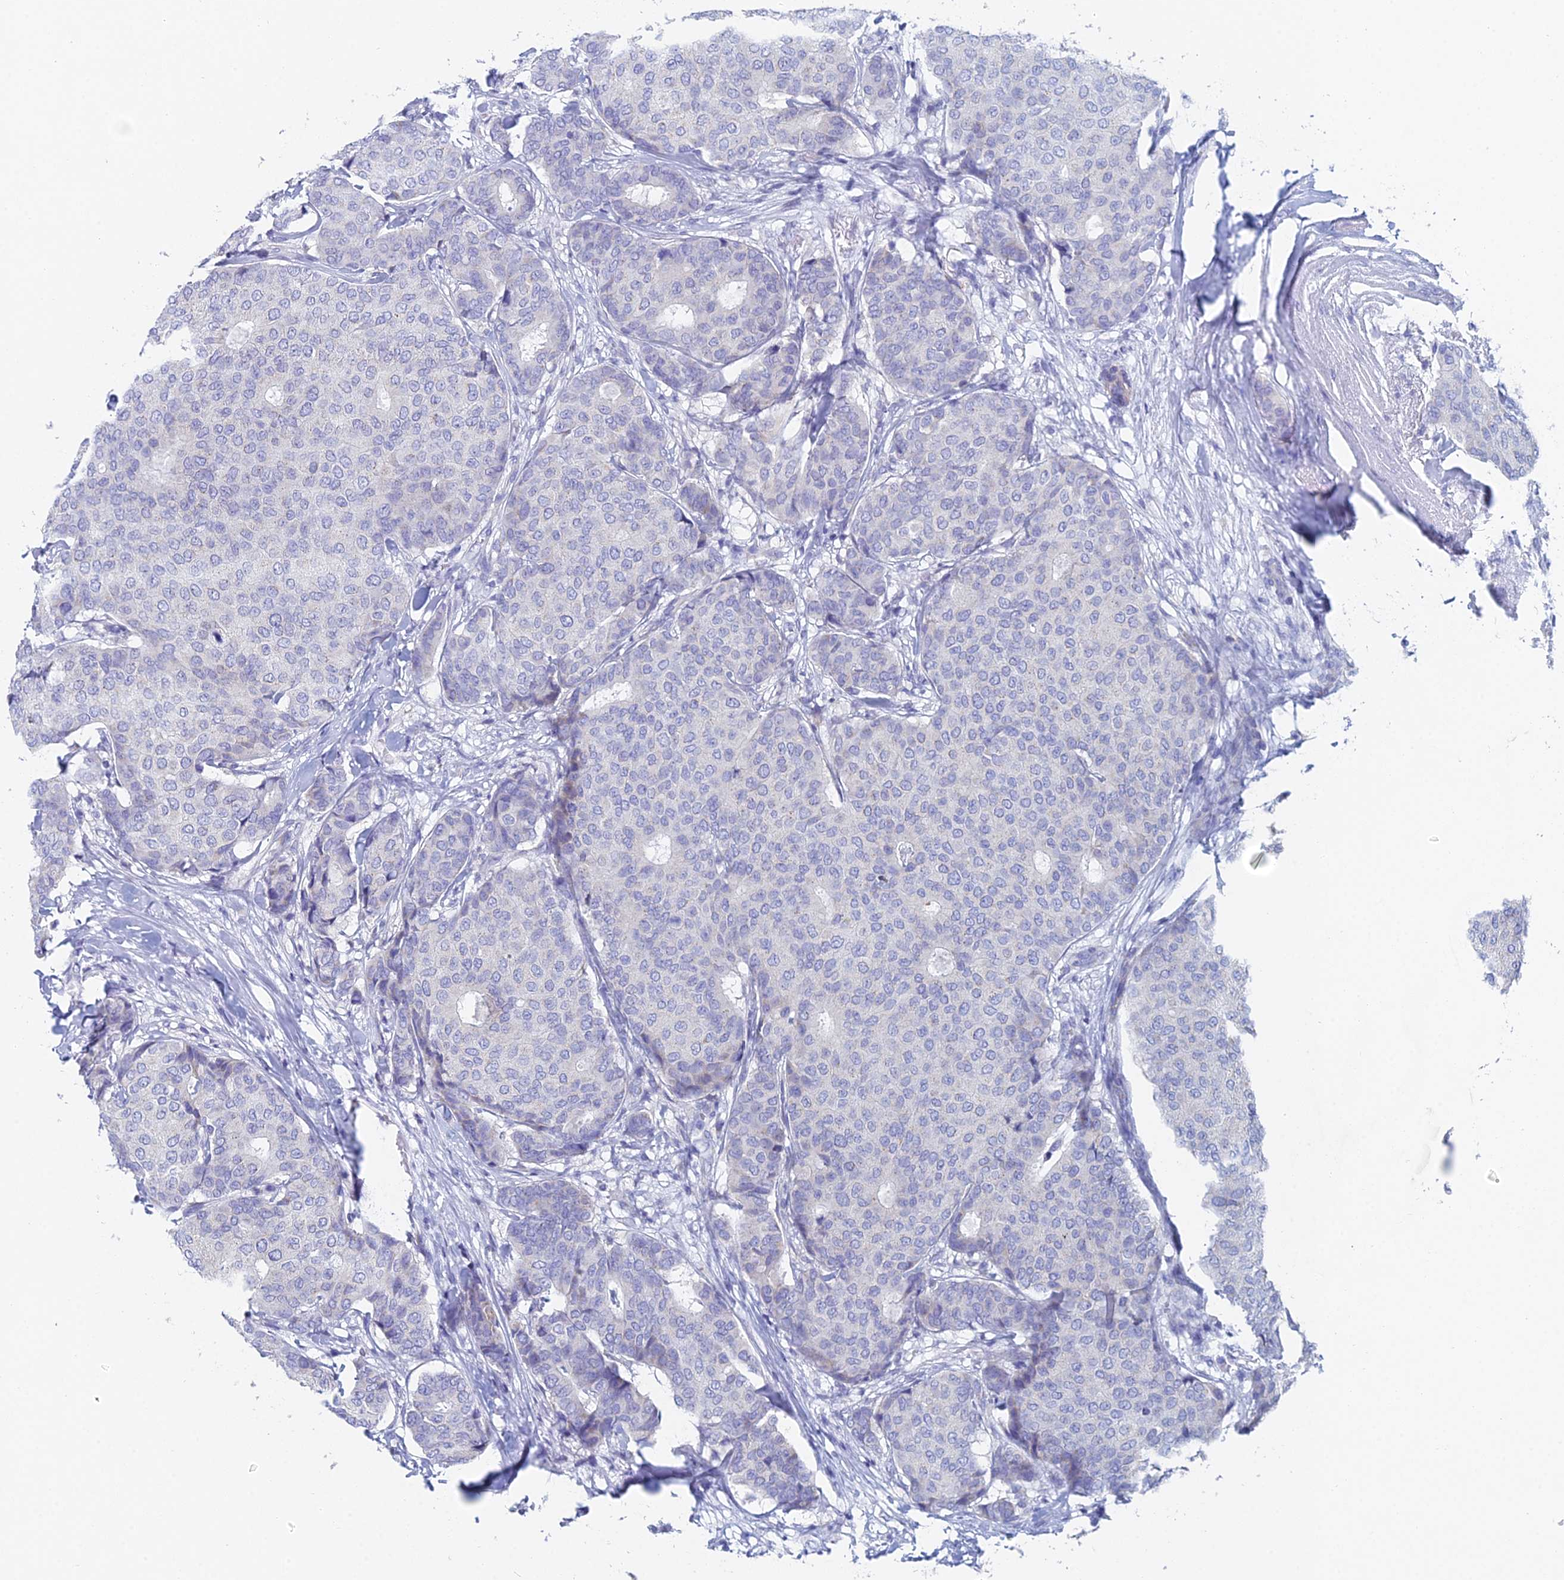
{"staining": {"intensity": "negative", "quantity": "none", "location": "none"}, "tissue": "breast cancer", "cell_type": "Tumor cells", "image_type": "cancer", "snomed": [{"axis": "morphology", "description": "Duct carcinoma"}, {"axis": "topography", "description": "Breast"}], "caption": "DAB immunohistochemical staining of human breast cancer (invasive ductal carcinoma) exhibits no significant staining in tumor cells.", "gene": "ACSM1", "patient": {"sex": "female", "age": 75}}